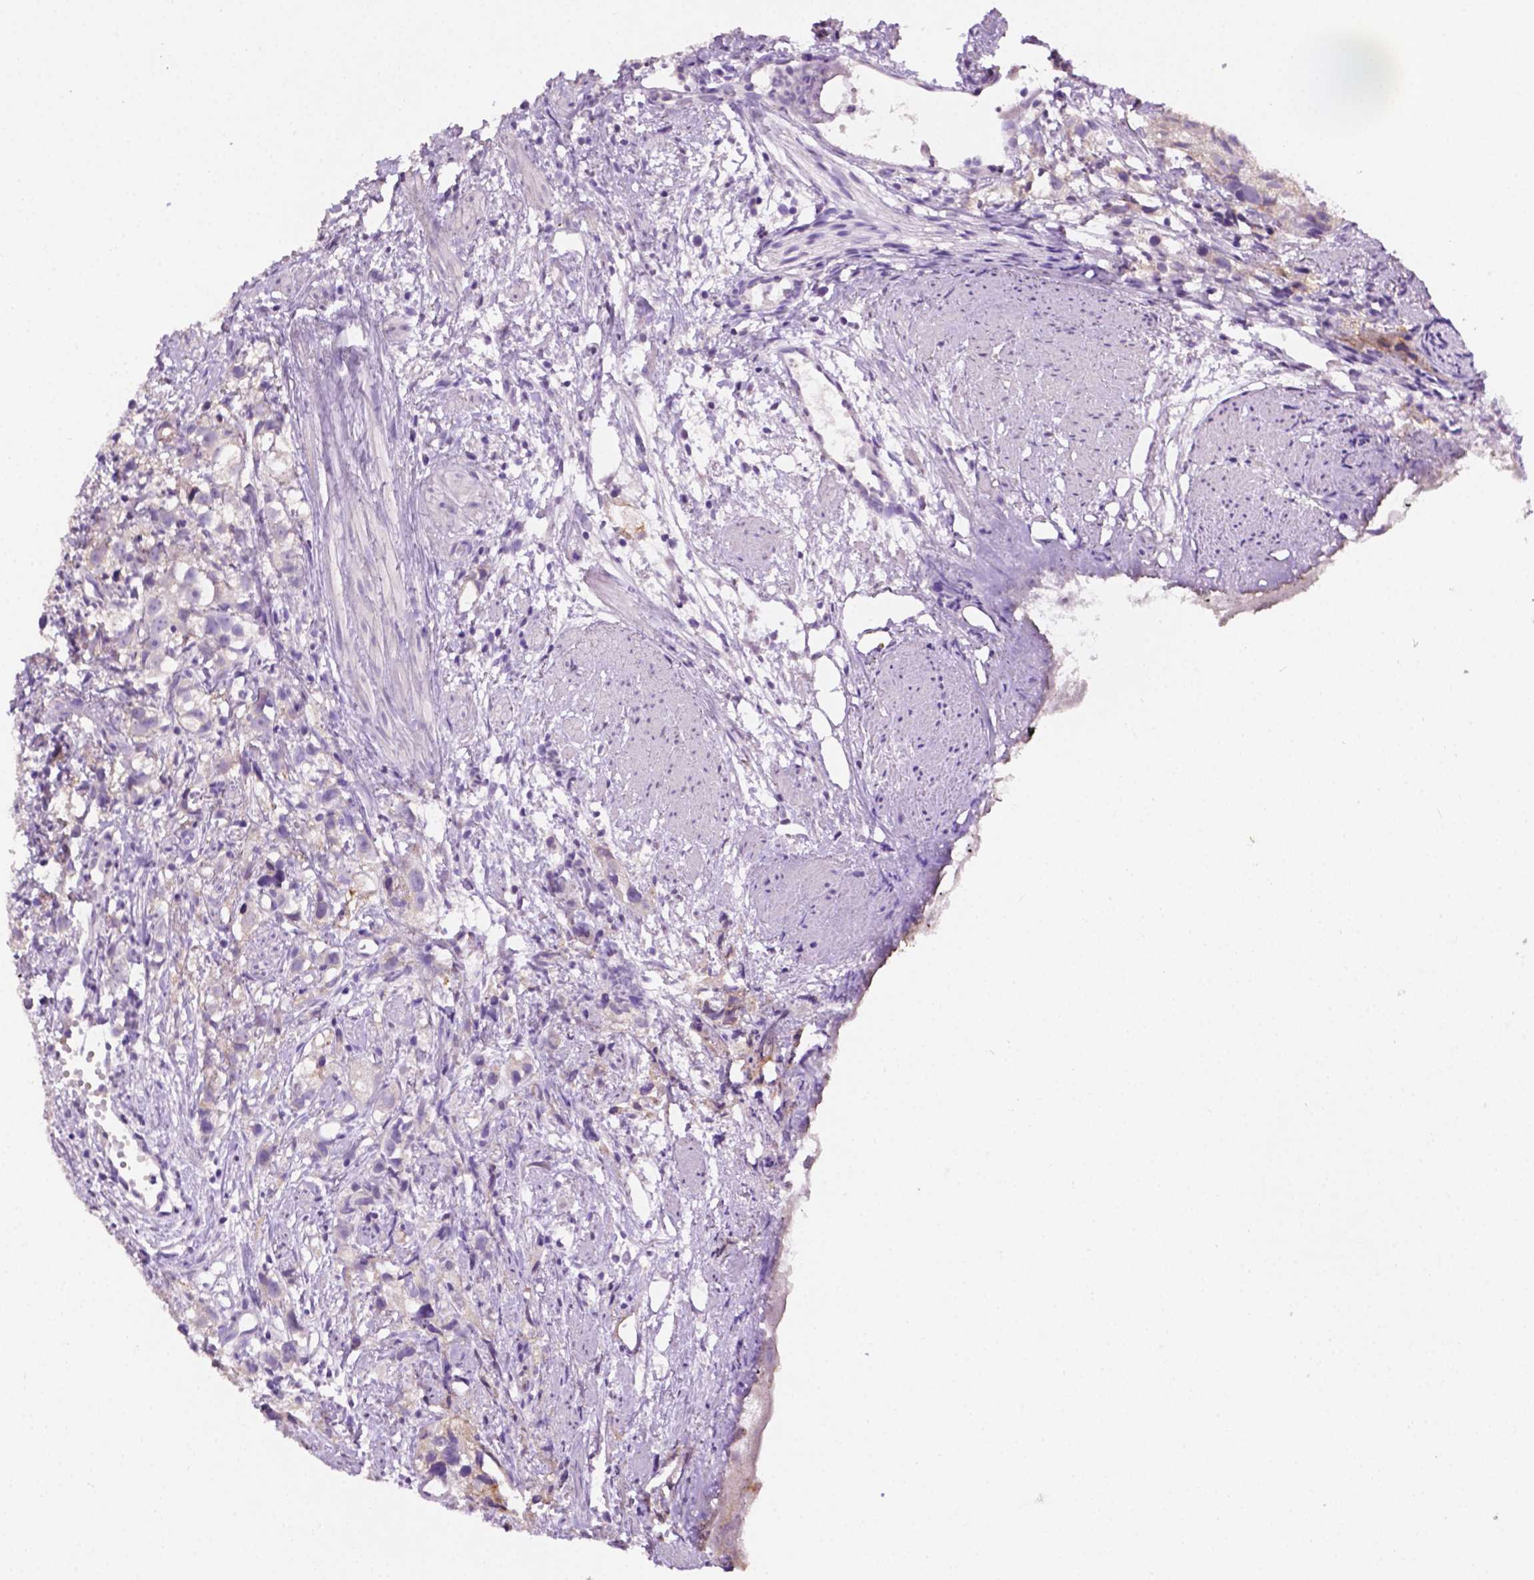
{"staining": {"intensity": "weak", "quantity": "<25%", "location": "cytoplasmic/membranous"}, "tissue": "prostate cancer", "cell_type": "Tumor cells", "image_type": "cancer", "snomed": [{"axis": "morphology", "description": "Adenocarcinoma, High grade"}, {"axis": "topography", "description": "Prostate"}], "caption": "Tumor cells show no significant staining in prostate high-grade adenocarcinoma.", "gene": "TACSTD2", "patient": {"sex": "male", "age": 68}}